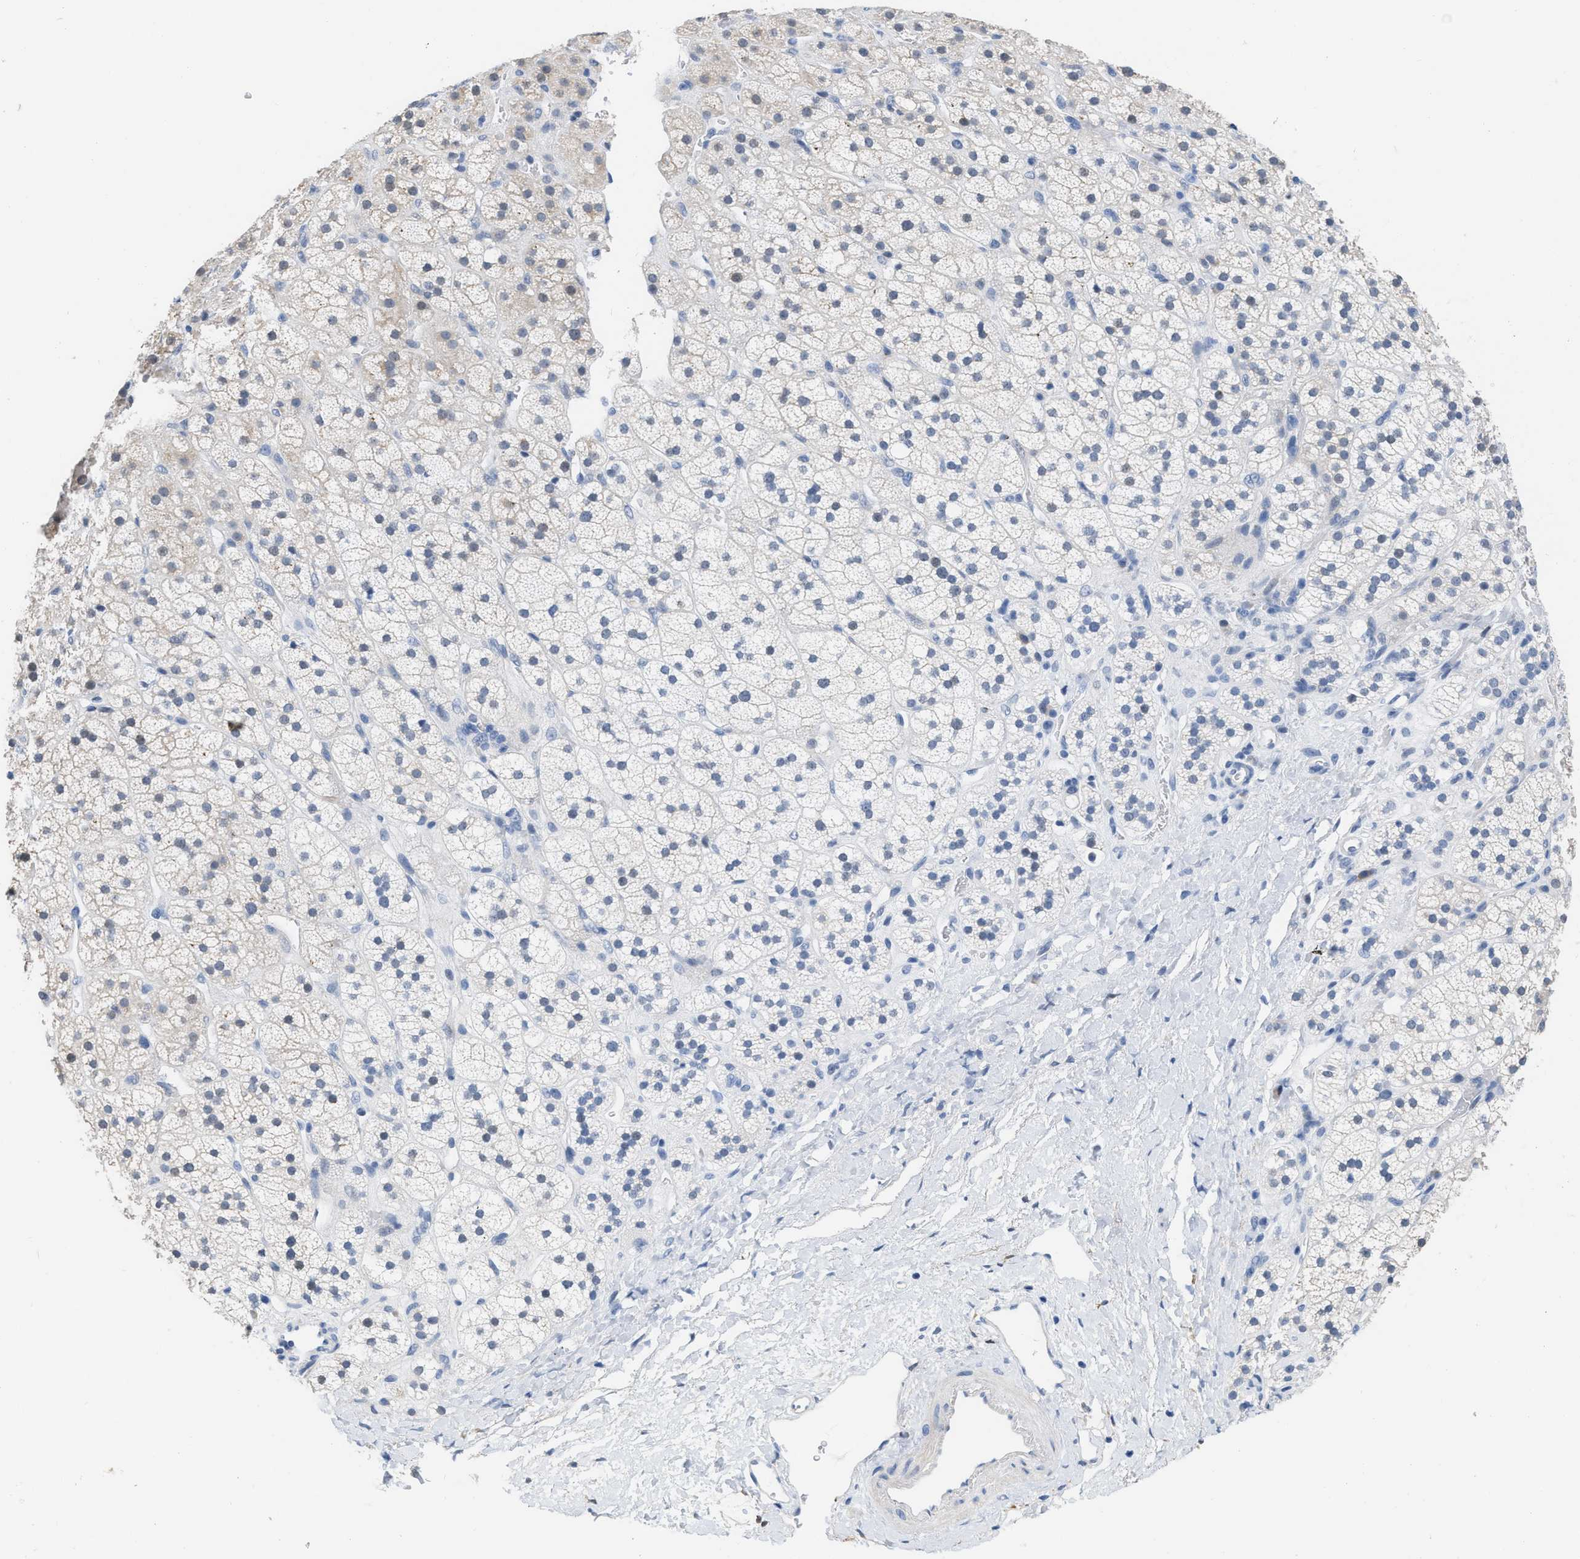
{"staining": {"intensity": "moderate", "quantity": "<25%", "location": "cytoplasmic/membranous"}, "tissue": "adrenal gland", "cell_type": "Glandular cells", "image_type": "normal", "snomed": [{"axis": "morphology", "description": "Normal tissue, NOS"}, {"axis": "topography", "description": "Adrenal gland"}], "caption": "This image displays IHC staining of benign adrenal gland, with low moderate cytoplasmic/membranous staining in approximately <25% of glandular cells.", "gene": "CRYM", "patient": {"sex": "male", "age": 56}}